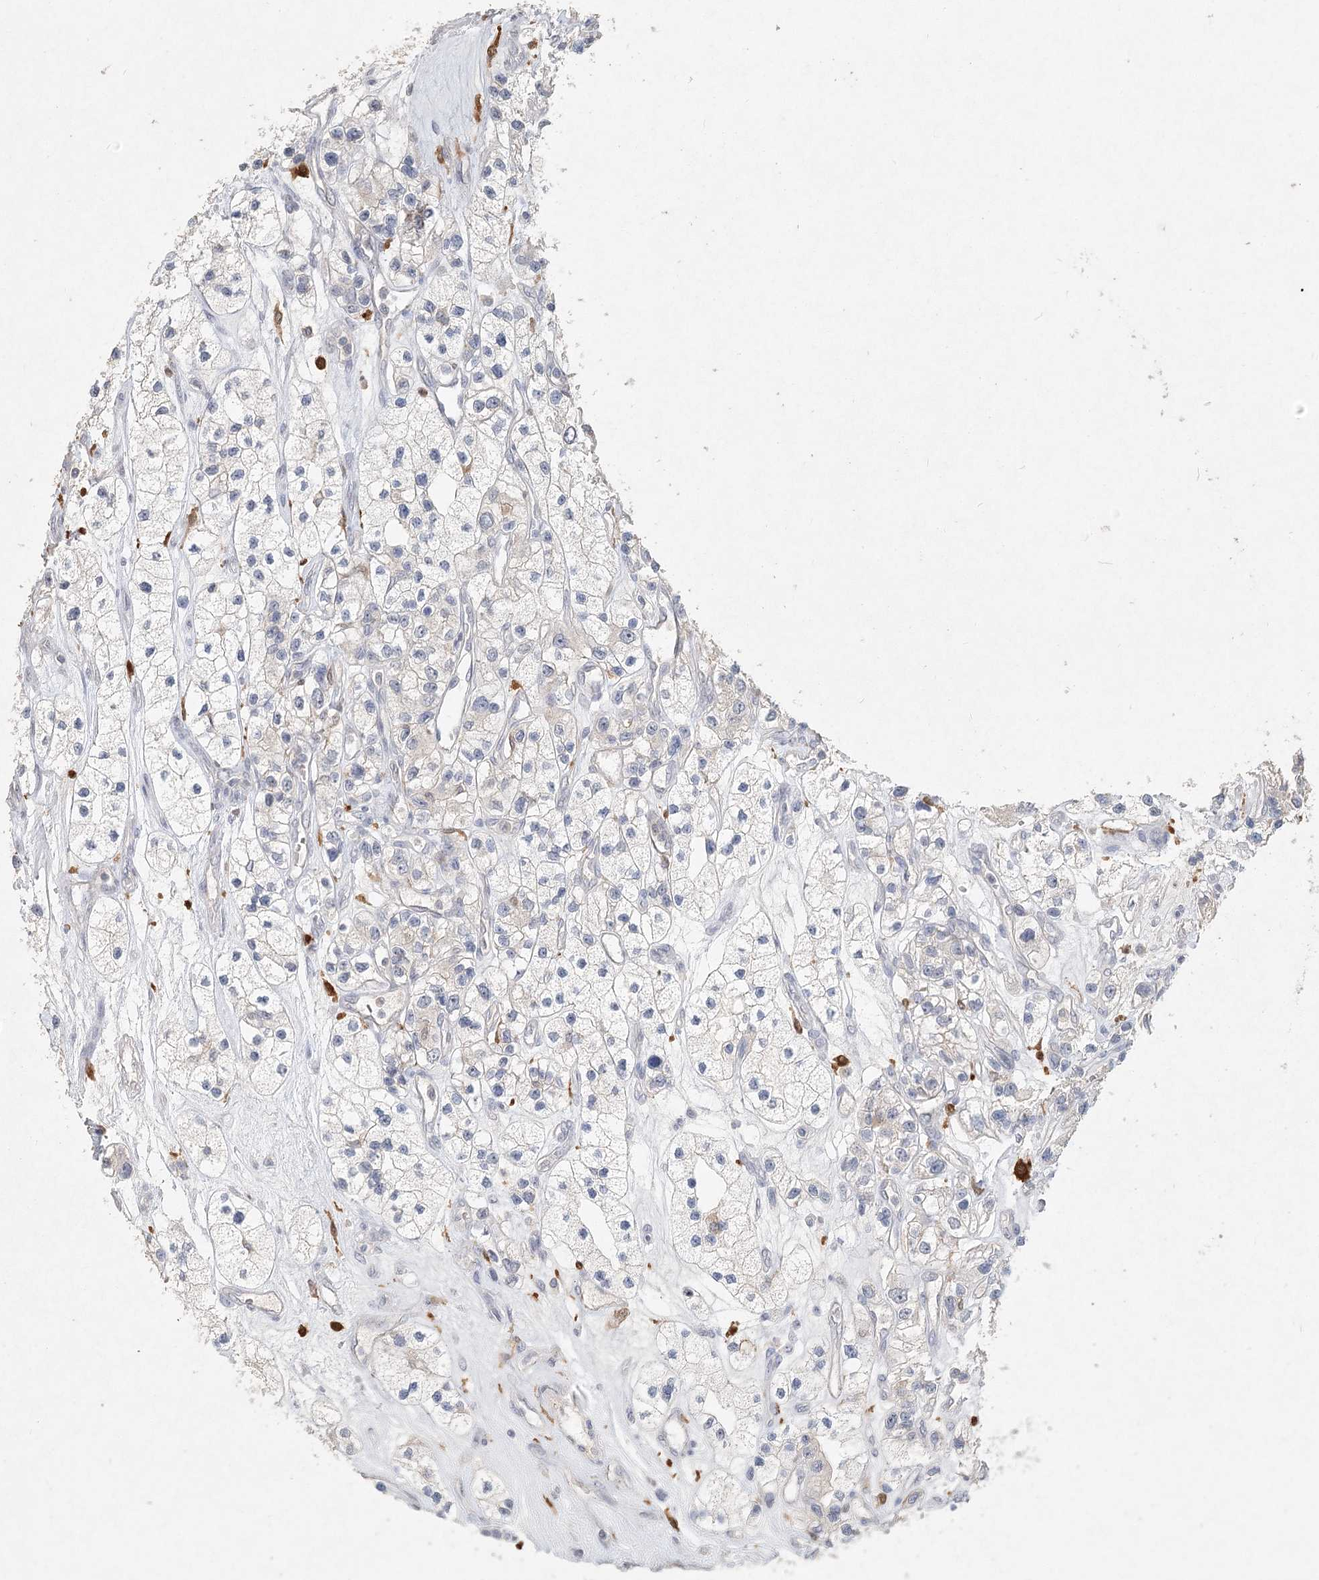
{"staining": {"intensity": "negative", "quantity": "none", "location": "none"}, "tissue": "renal cancer", "cell_type": "Tumor cells", "image_type": "cancer", "snomed": [{"axis": "morphology", "description": "Adenocarcinoma, NOS"}, {"axis": "topography", "description": "Kidney"}], "caption": "Renal adenocarcinoma was stained to show a protein in brown. There is no significant staining in tumor cells.", "gene": "ARSI", "patient": {"sex": "female", "age": 57}}